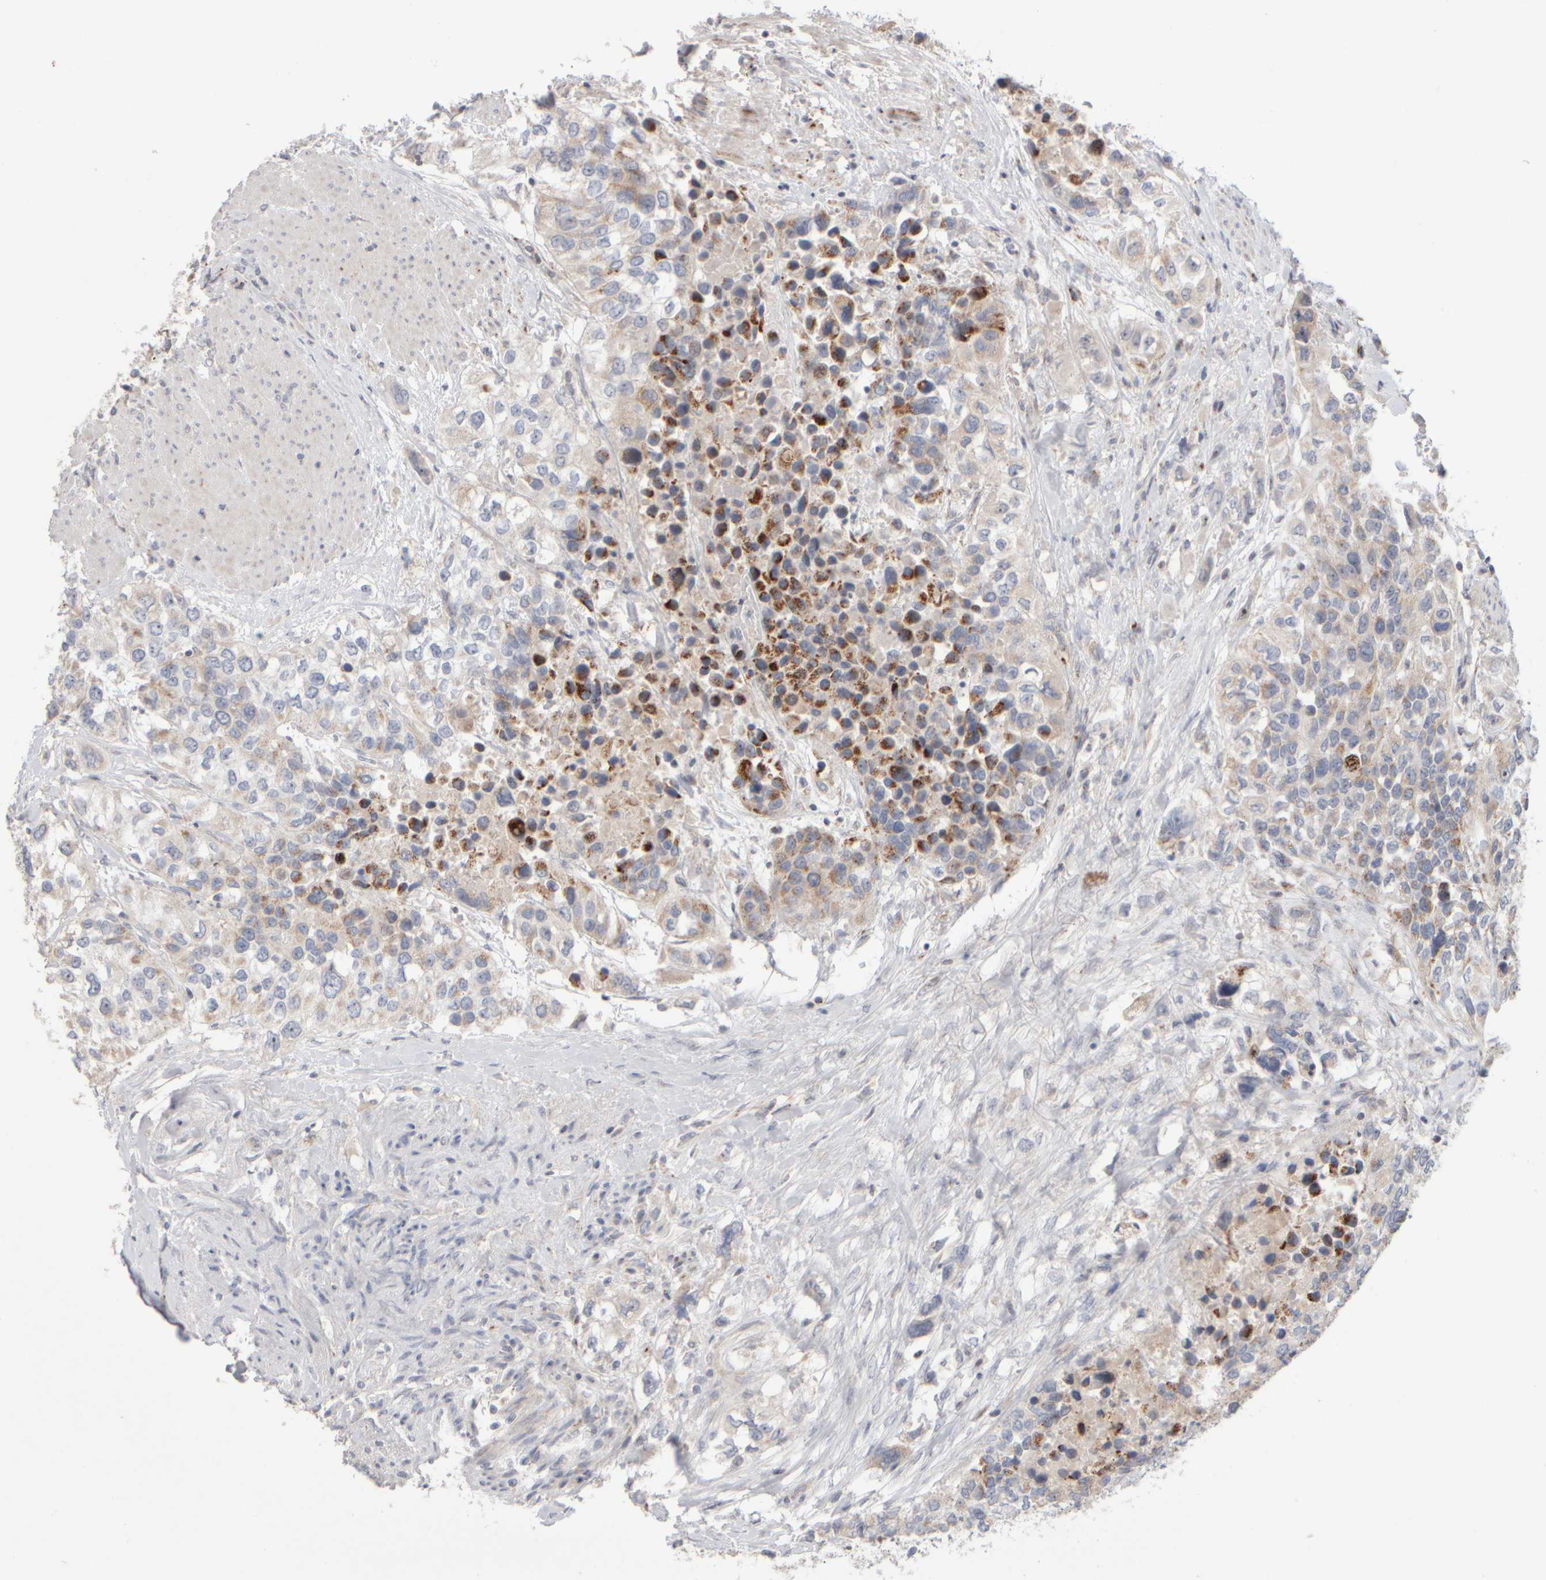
{"staining": {"intensity": "strong", "quantity": "<25%", "location": "cytoplasmic/membranous"}, "tissue": "urothelial cancer", "cell_type": "Tumor cells", "image_type": "cancer", "snomed": [{"axis": "morphology", "description": "Urothelial carcinoma, High grade"}, {"axis": "topography", "description": "Urinary bladder"}], "caption": "A photomicrograph of human urothelial cancer stained for a protein shows strong cytoplasmic/membranous brown staining in tumor cells.", "gene": "CHADL", "patient": {"sex": "female", "age": 80}}